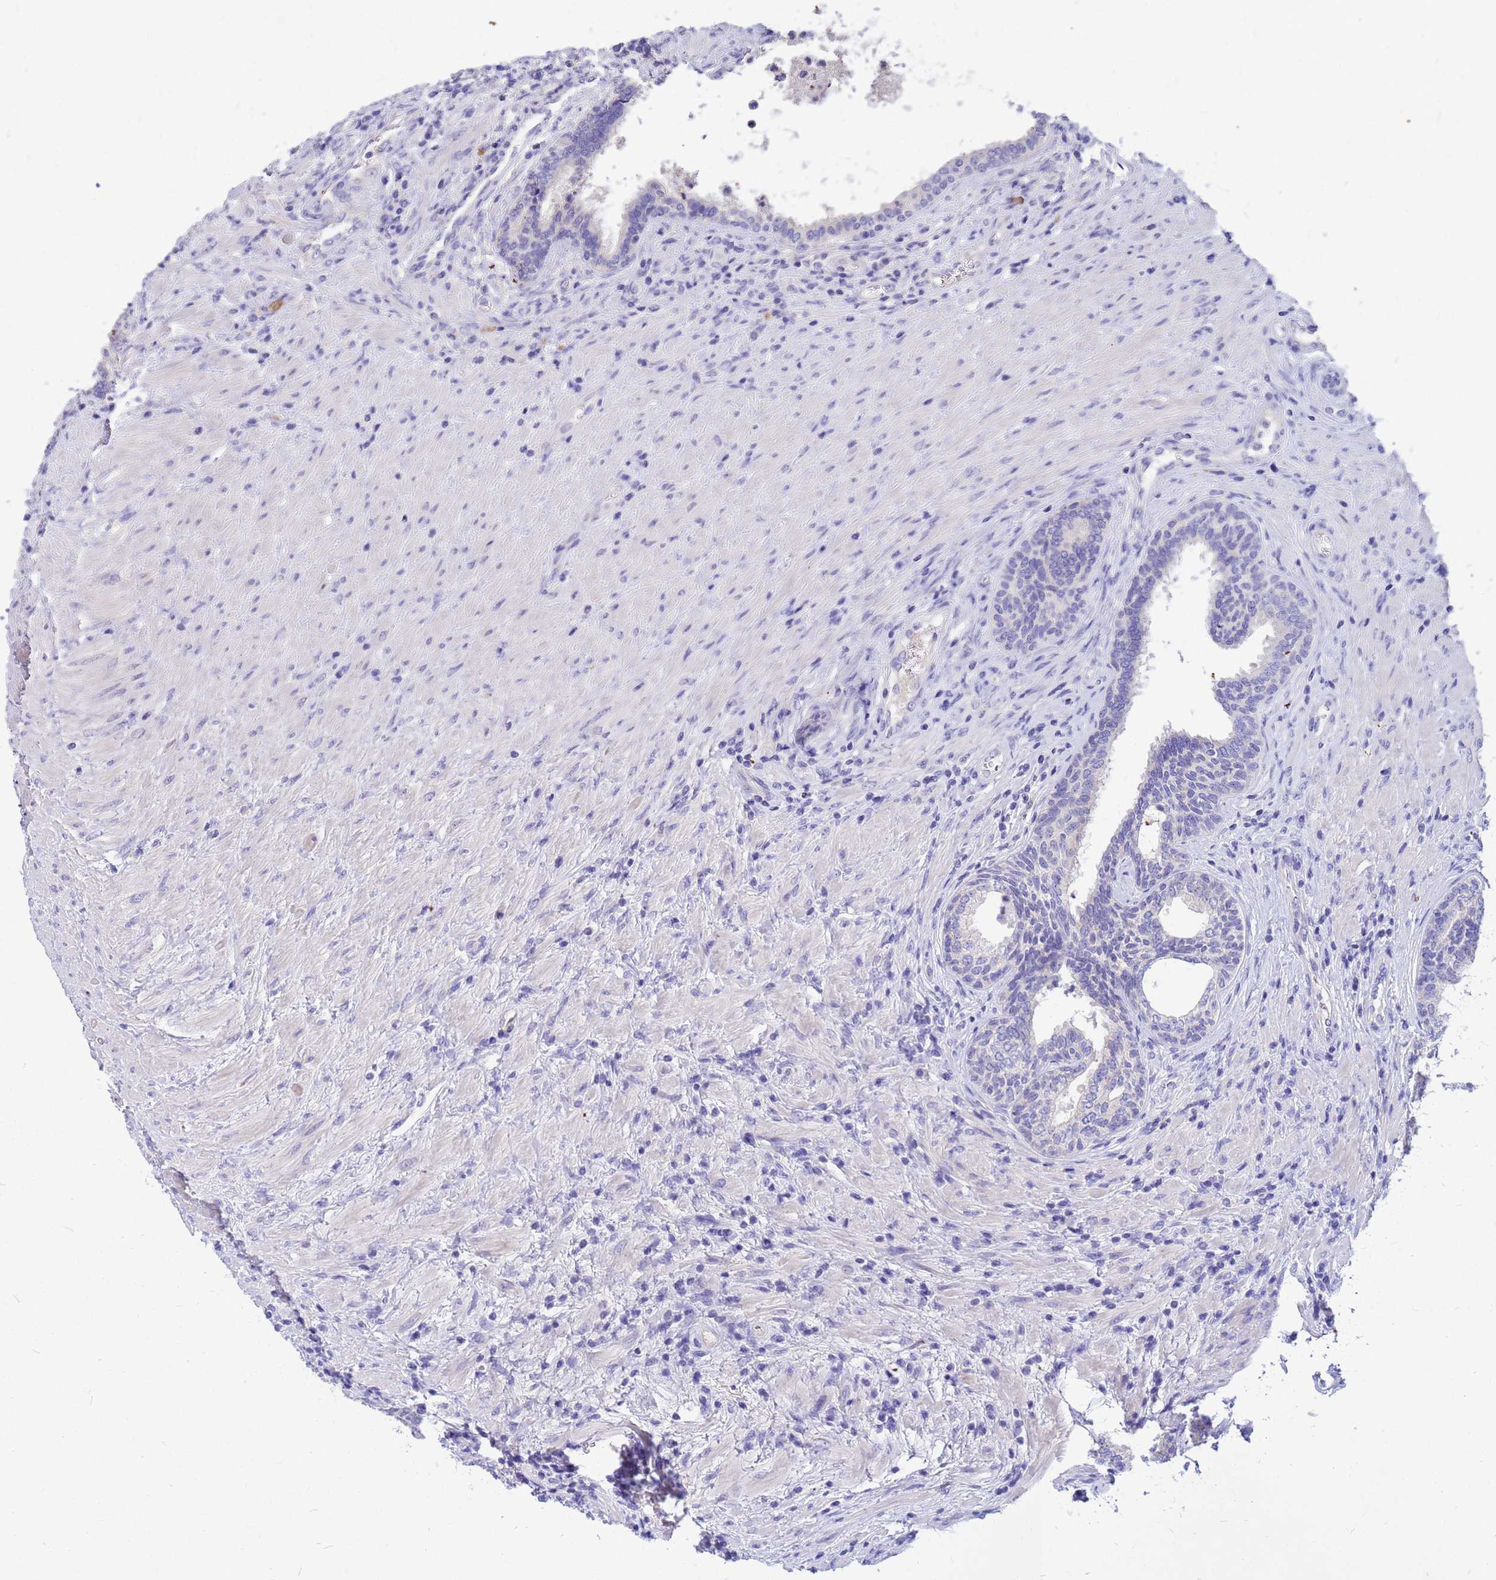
{"staining": {"intensity": "negative", "quantity": "none", "location": "none"}, "tissue": "prostate", "cell_type": "Glandular cells", "image_type": "normal", "snomed": [{"axis": "morphology", "description": "Normal tissue, NOS"}, {"axis": "topography", "description": "Prostate"}], "caption": "Immunohistochemical staining of benign prostate displays no significant expression in glandular cells.", "gene": "DPRX", "patient": {"sex": "male", "age": 76}}